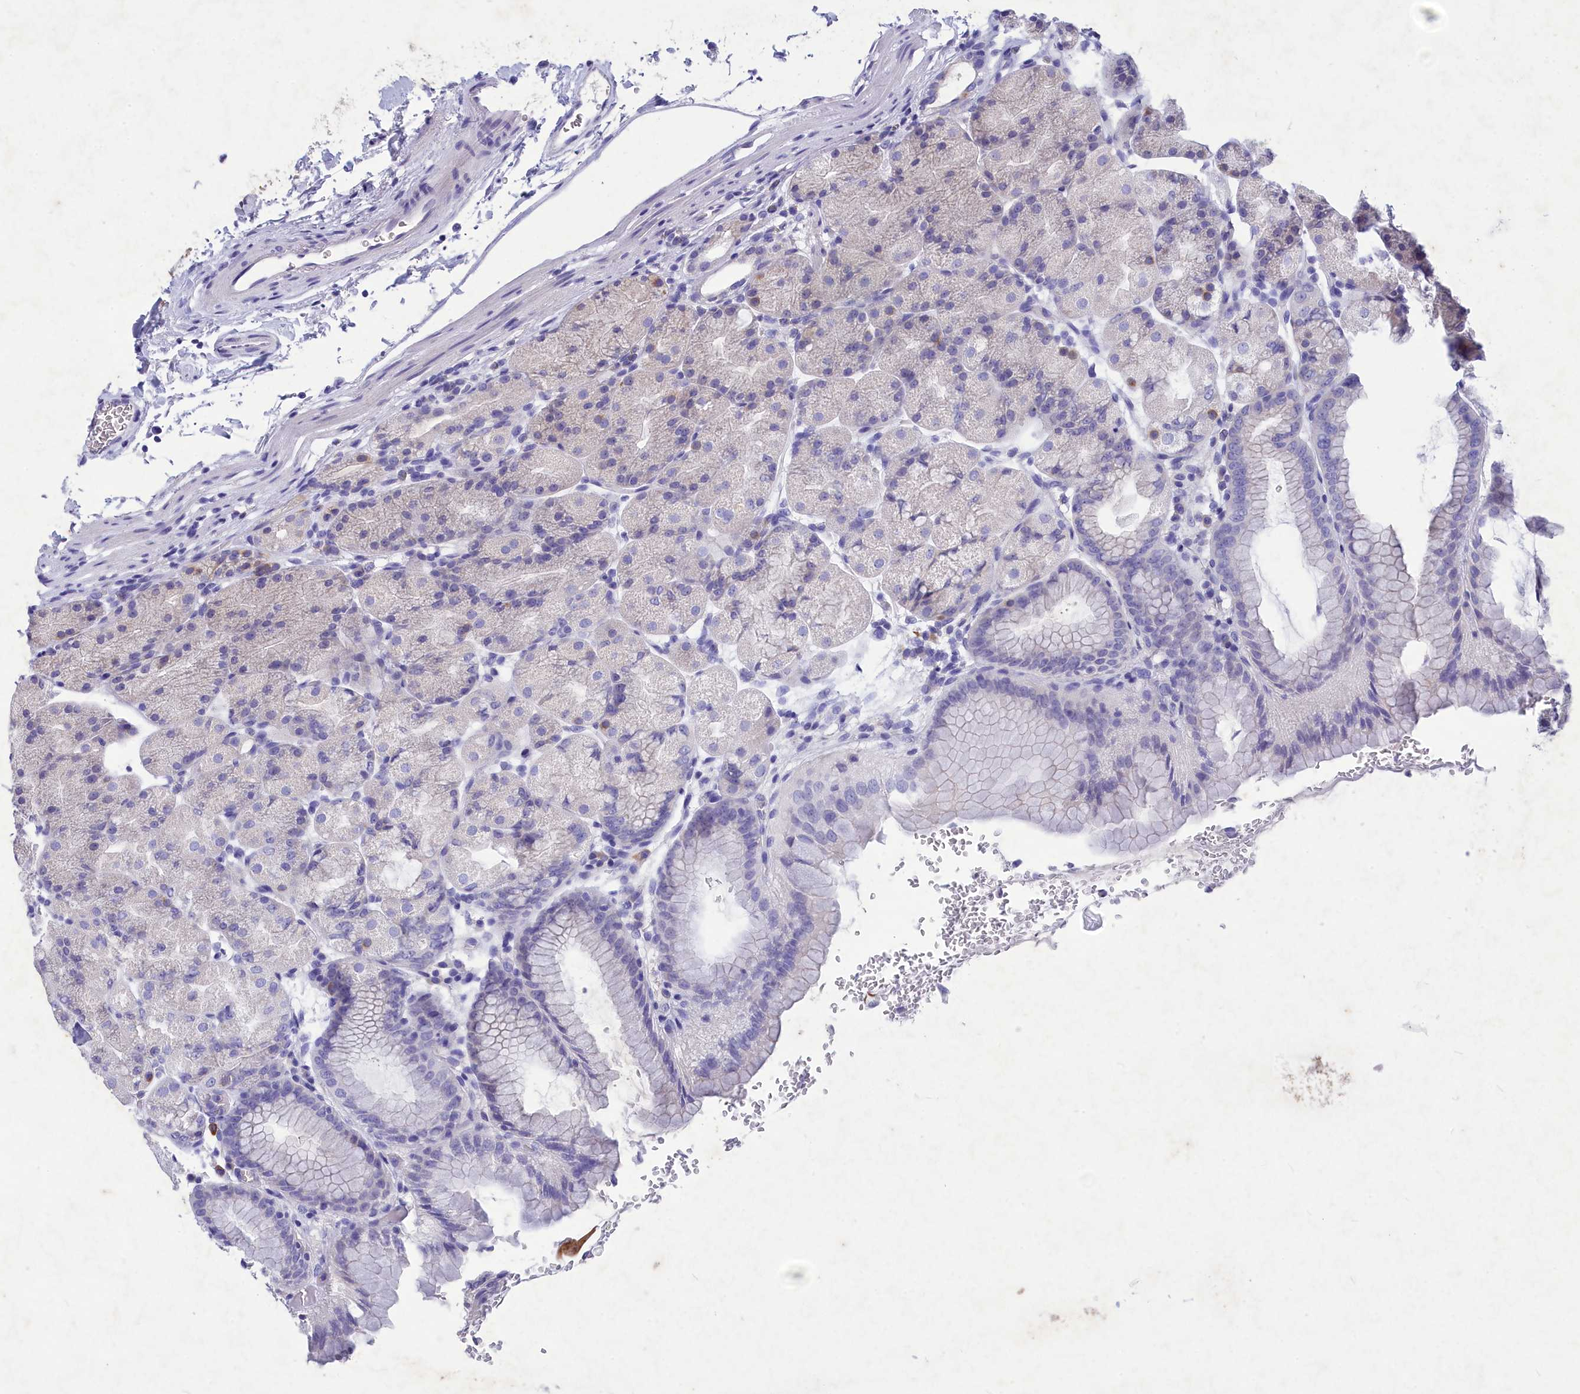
{"staining": {"intensity": "negative", "quantity": "none", "location": "none"}, "tissue": "stomach", "cell_type": "Glandular cells", "image_type": "normal", "snomed": [{"axis": "morphology", "description": "Normal tissue, NOS"}, {"axis": "topography", "description": "Stomach, upper"}, {"axis": "topography", "description": "Stomach, lower"}], "caption": "IHC of benign stomach exhibits no positivity in glandular cells.", "gene": "DEFB119", "patient": {"sex": "male", "age": 62}}